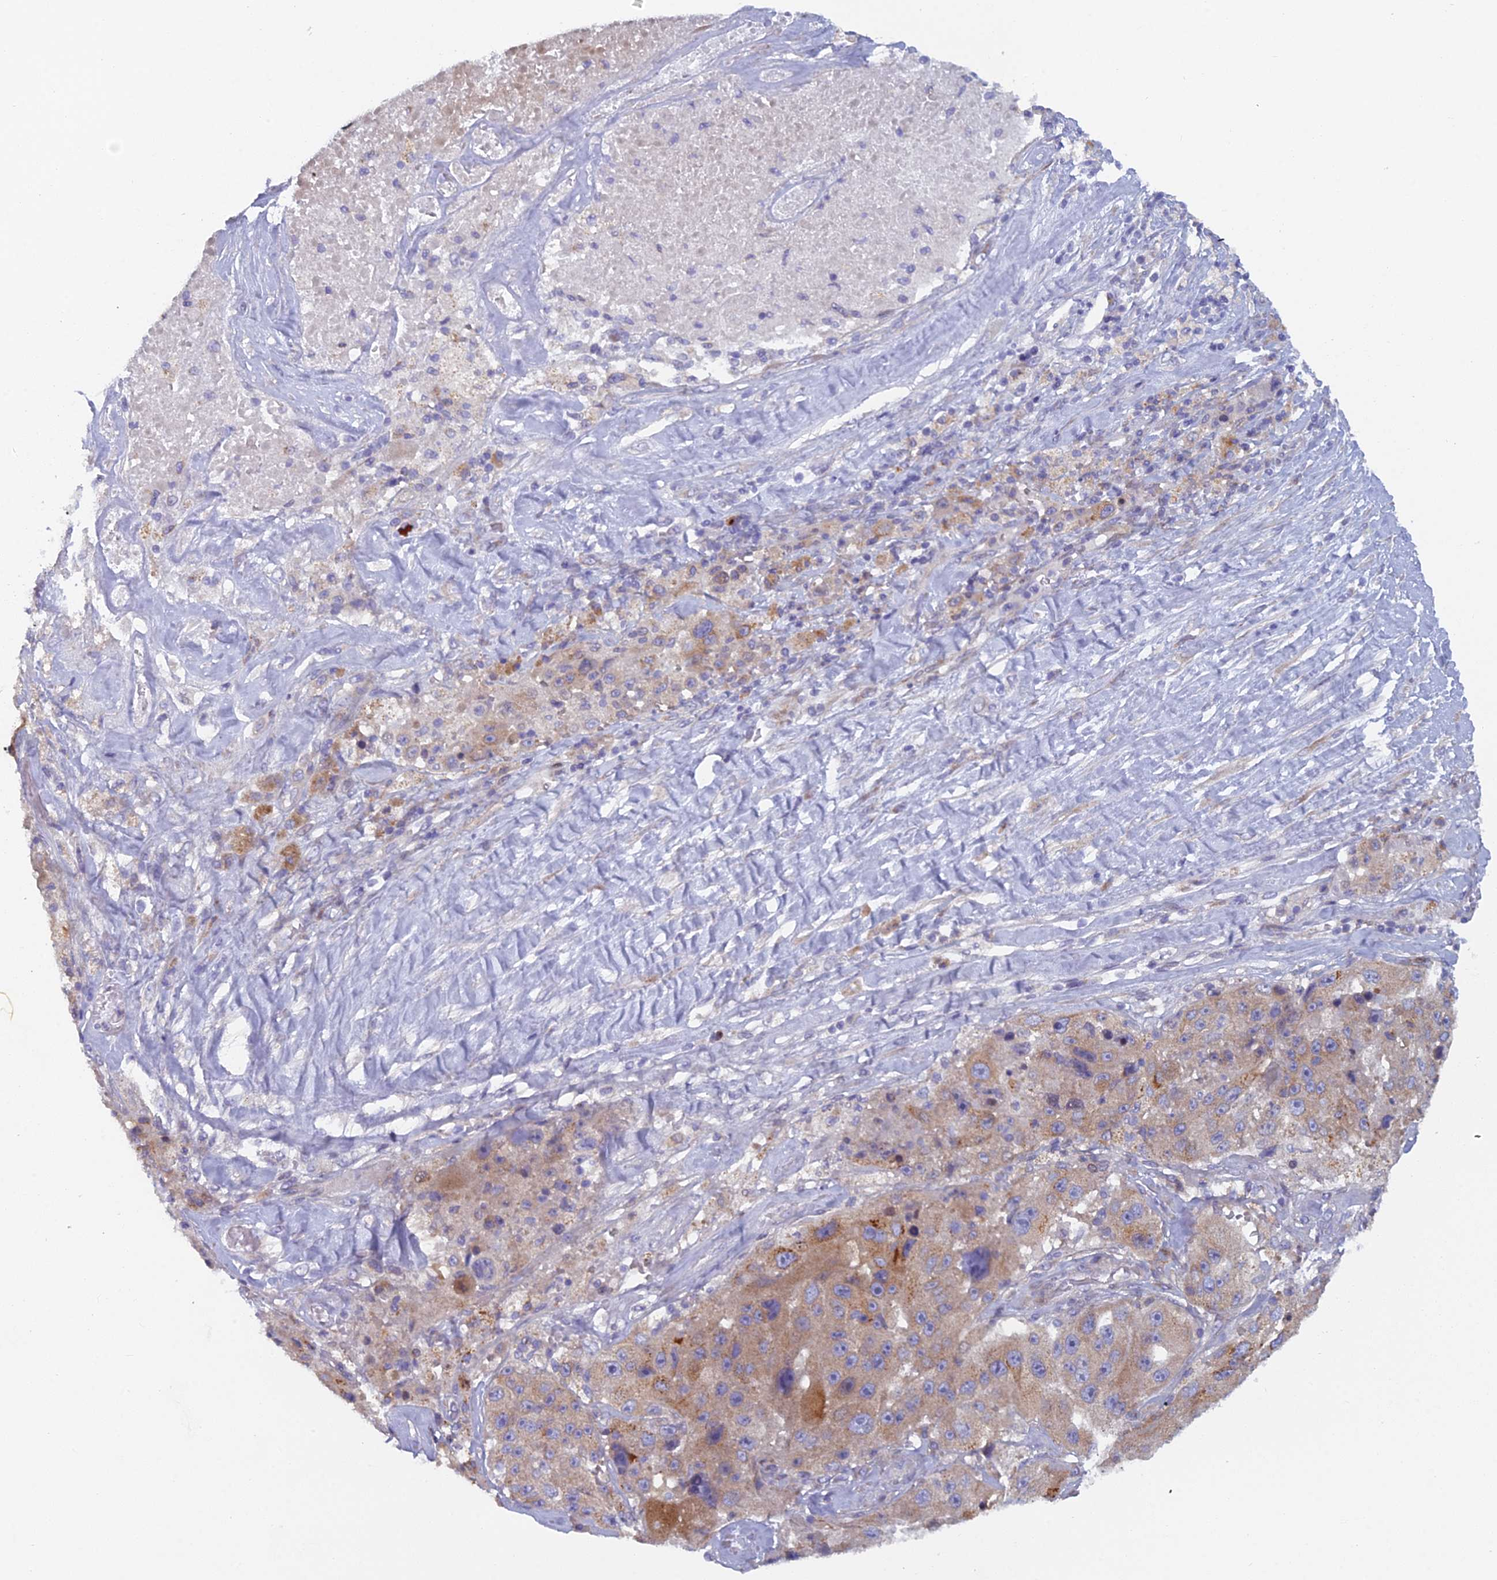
{"staining": {"intensity": "moderate", "quantity": "25%-75%", "location": "cytoplasmic/membranous"}, "tissue": "melanoma", "cell_type": "Tumor cells", "image_type": "cancer", "snomed": [{"axis": "morphology", "description": "Malignant melanoma, Metastatic site"}, {"axis": "topography", "description": "Lymph node"}], "caption": "Tumor cells reveal medium levels of moderate cytoplasmic/membranous staining in approximately 25%-75% of cells in melanoma. The staining is performed using DAB (3,3'-diaminobenzidine) brown chromogen to label protein expression. The nuclei are counter-stained blue using hematoxylin.", "gene": "B9D2", "patient": {"sex": "male", "age": 62}}